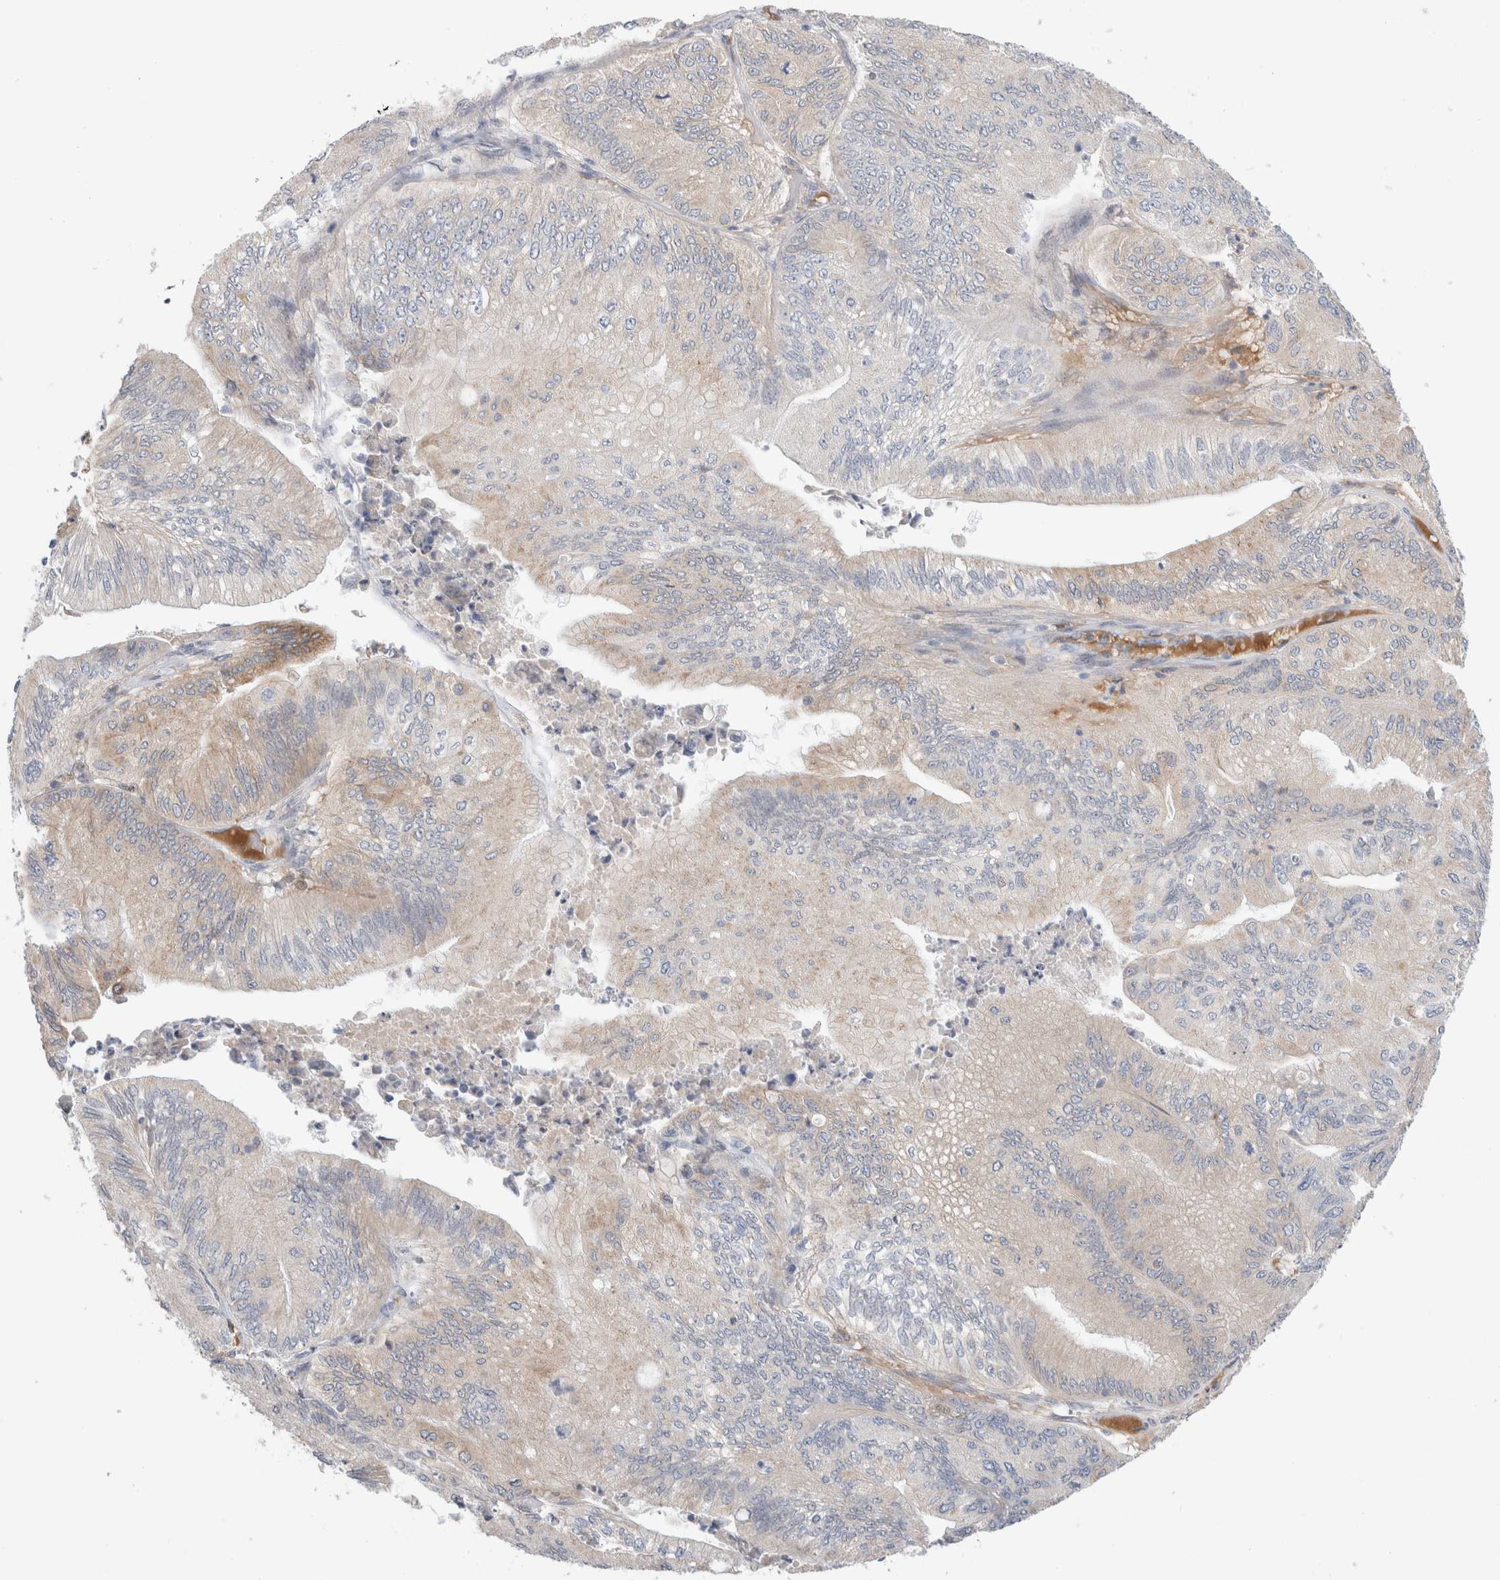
{"staining": {"intensity": "weak", "quantity": "25%-75%", "location": "cytoplasmic/membranous"}, "tissue": "ovarian cancer", "cell_type": "Tumor cells", "image_type": "cancer", "snomed": [{"axis": "morphology", "description": "Cystadenocarcinoma, mucinous, NOS"}, {"axis": "topography", "description": "Ovary"}], "caption": "A micrograph of human ovarian mucinous cystadenocarcinoma stained for a protein reveals weak cytoplasmic/membranous brown staining in tumor cells.", "gene": "RUSF1", "patient": {"sex": "female", "age": 61}}